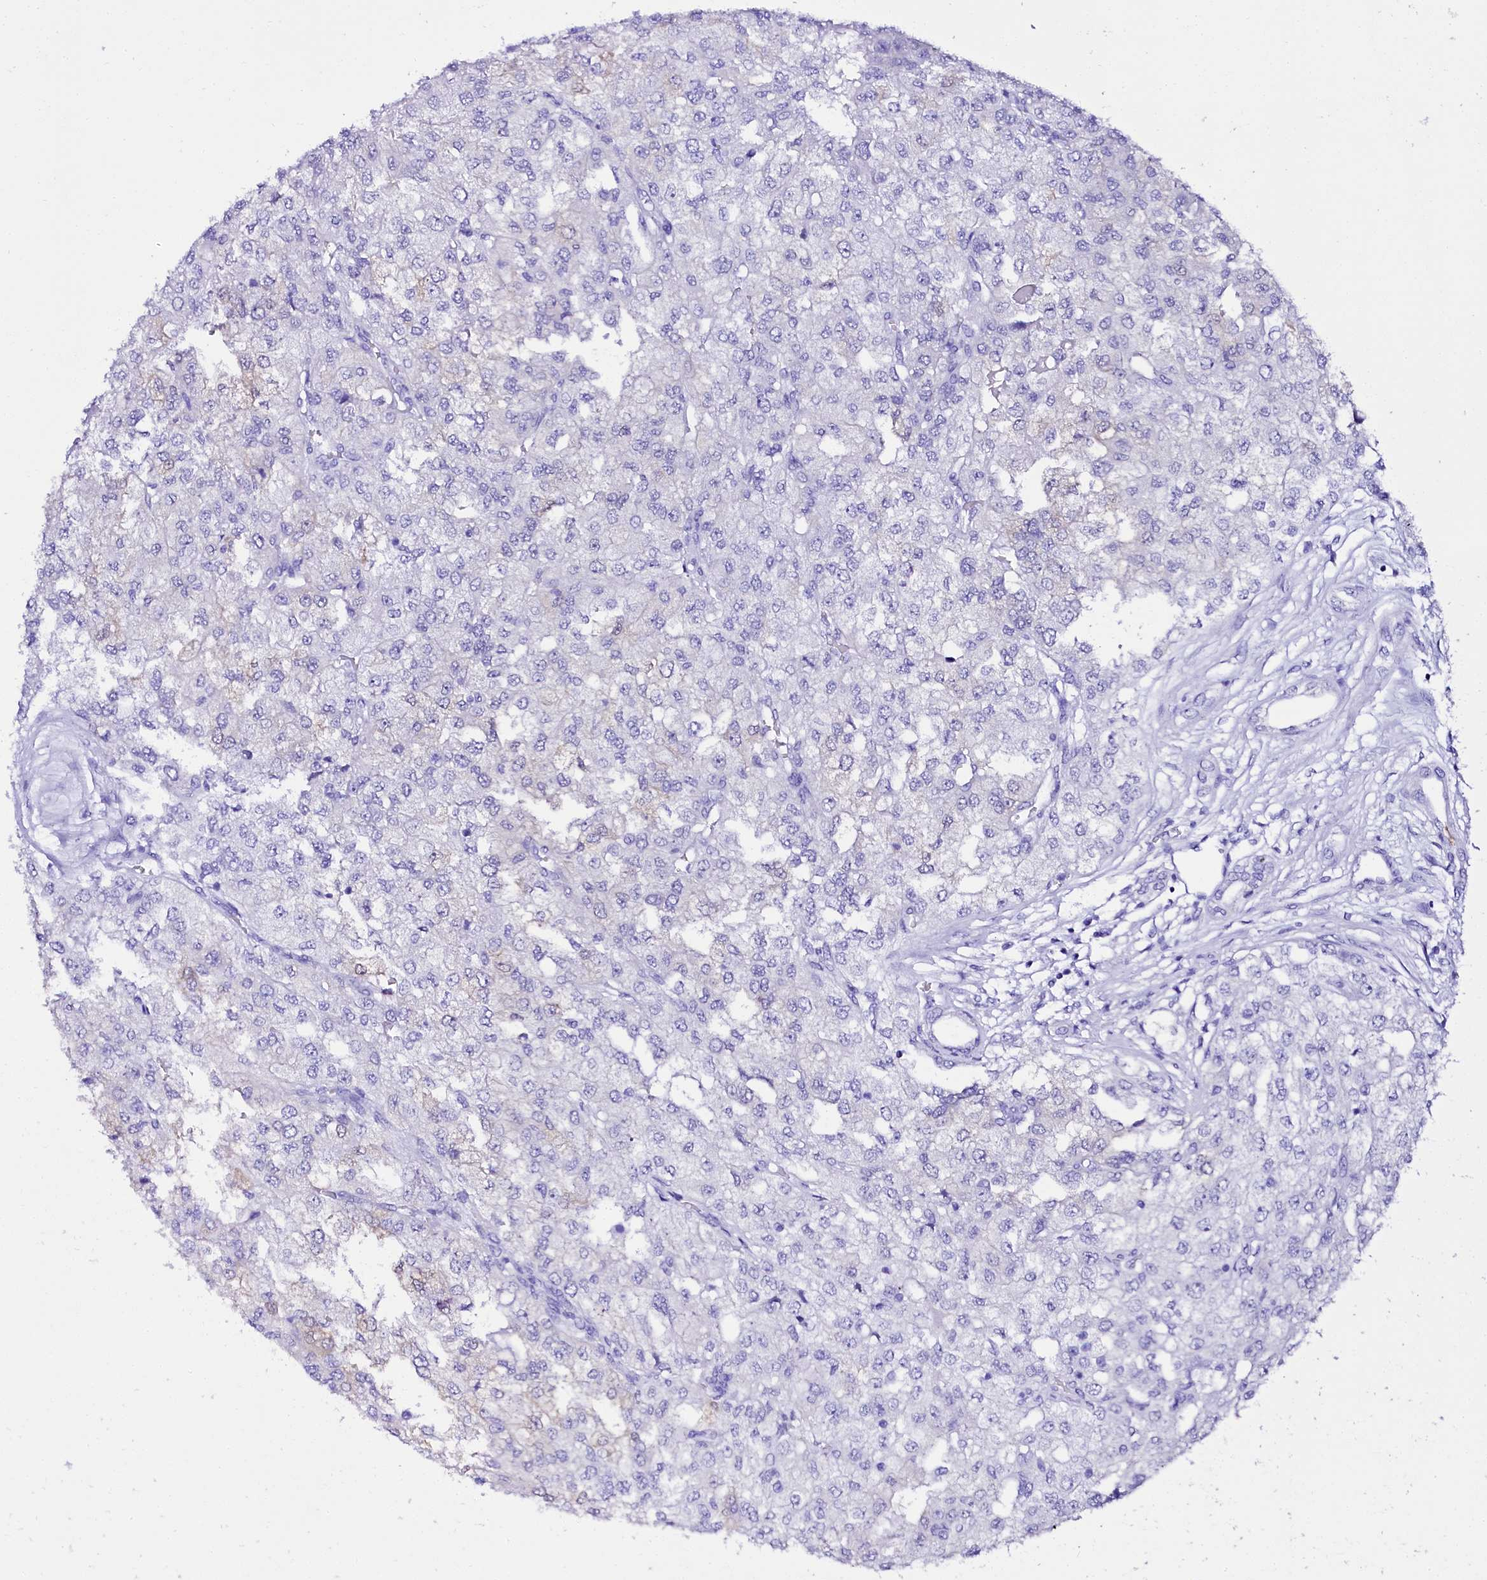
{"staining": {"intensity": "negative", "quantity": "none", "location": "none"}, "tissue": "renal cancer", "cell_type": "Tumor cells", "image_type": "cancer", "snomed": [{"axis": "morphology", "description": "Adenocarcinoma, NOS"}, {"axis": "topography", "description": "Kidney"}], "caption": "Renal cancer (adenocarcinoma) stained for a protein using immunohistochemistry (IHC) demonstrates no expression tumor cells.", "gene": "SORD", "patient": {"sex": "female", "age": 54}}